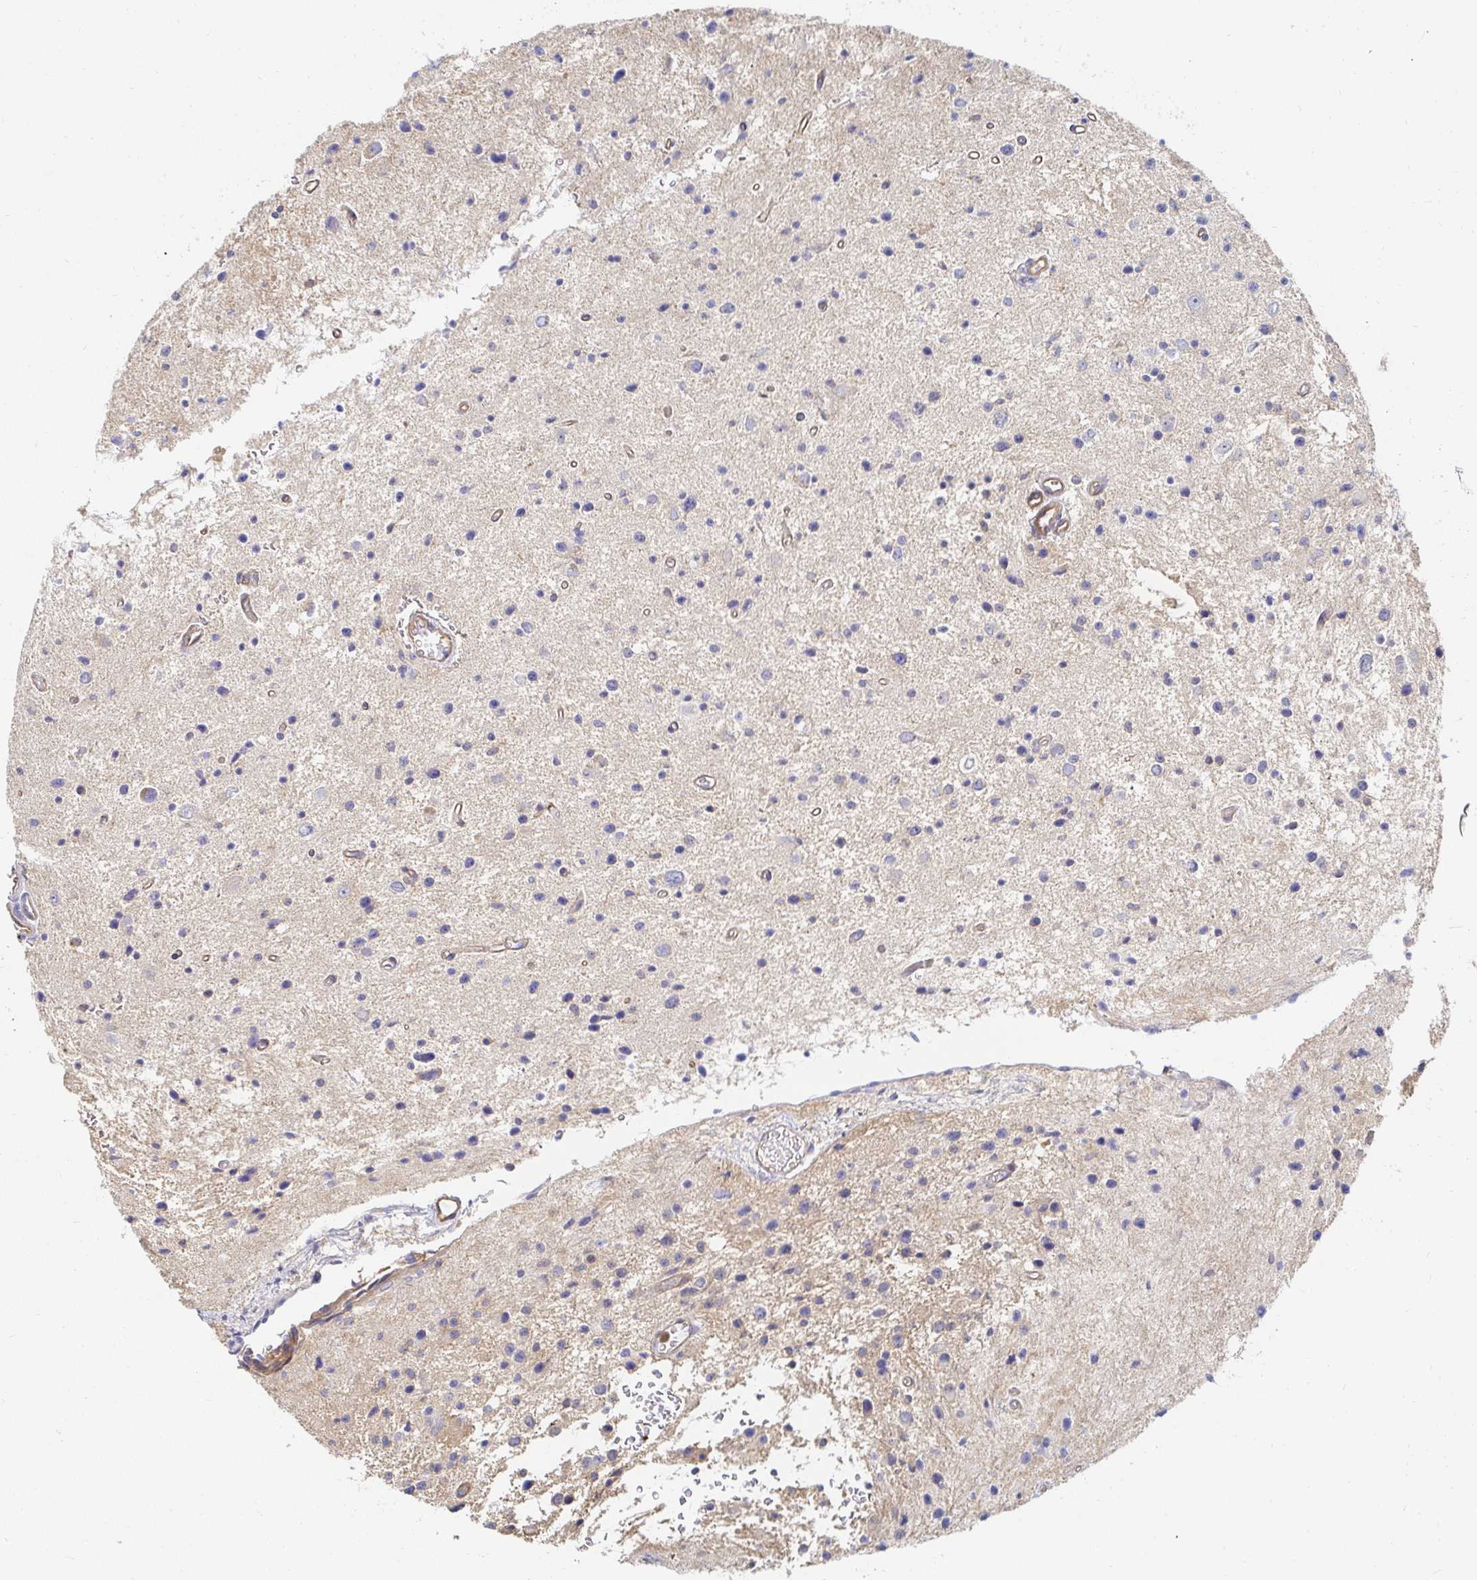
{"staining": {"intensity": "negative", "quantity": "none", "location": "none"}, "tissue": "glioma", "cell_type": "Tumor cells", "image_type": "cancer", "snomed": [{"axis": "morphology", "description": "Glioma, malignant, Low grade"}, {"axis": "topography", "description": "Brain"}], "caption": "DAB immunohistochemical staining of malignant glioma (low-grade) displays no significant expression in tumor cells. (Stains: DAB IHC with hematoxylin counter stain, Microscopy: brightfield microscopy at high magnification).", "gene": "TSPAN19", "patient": {"sex": "male", "age": 43}}